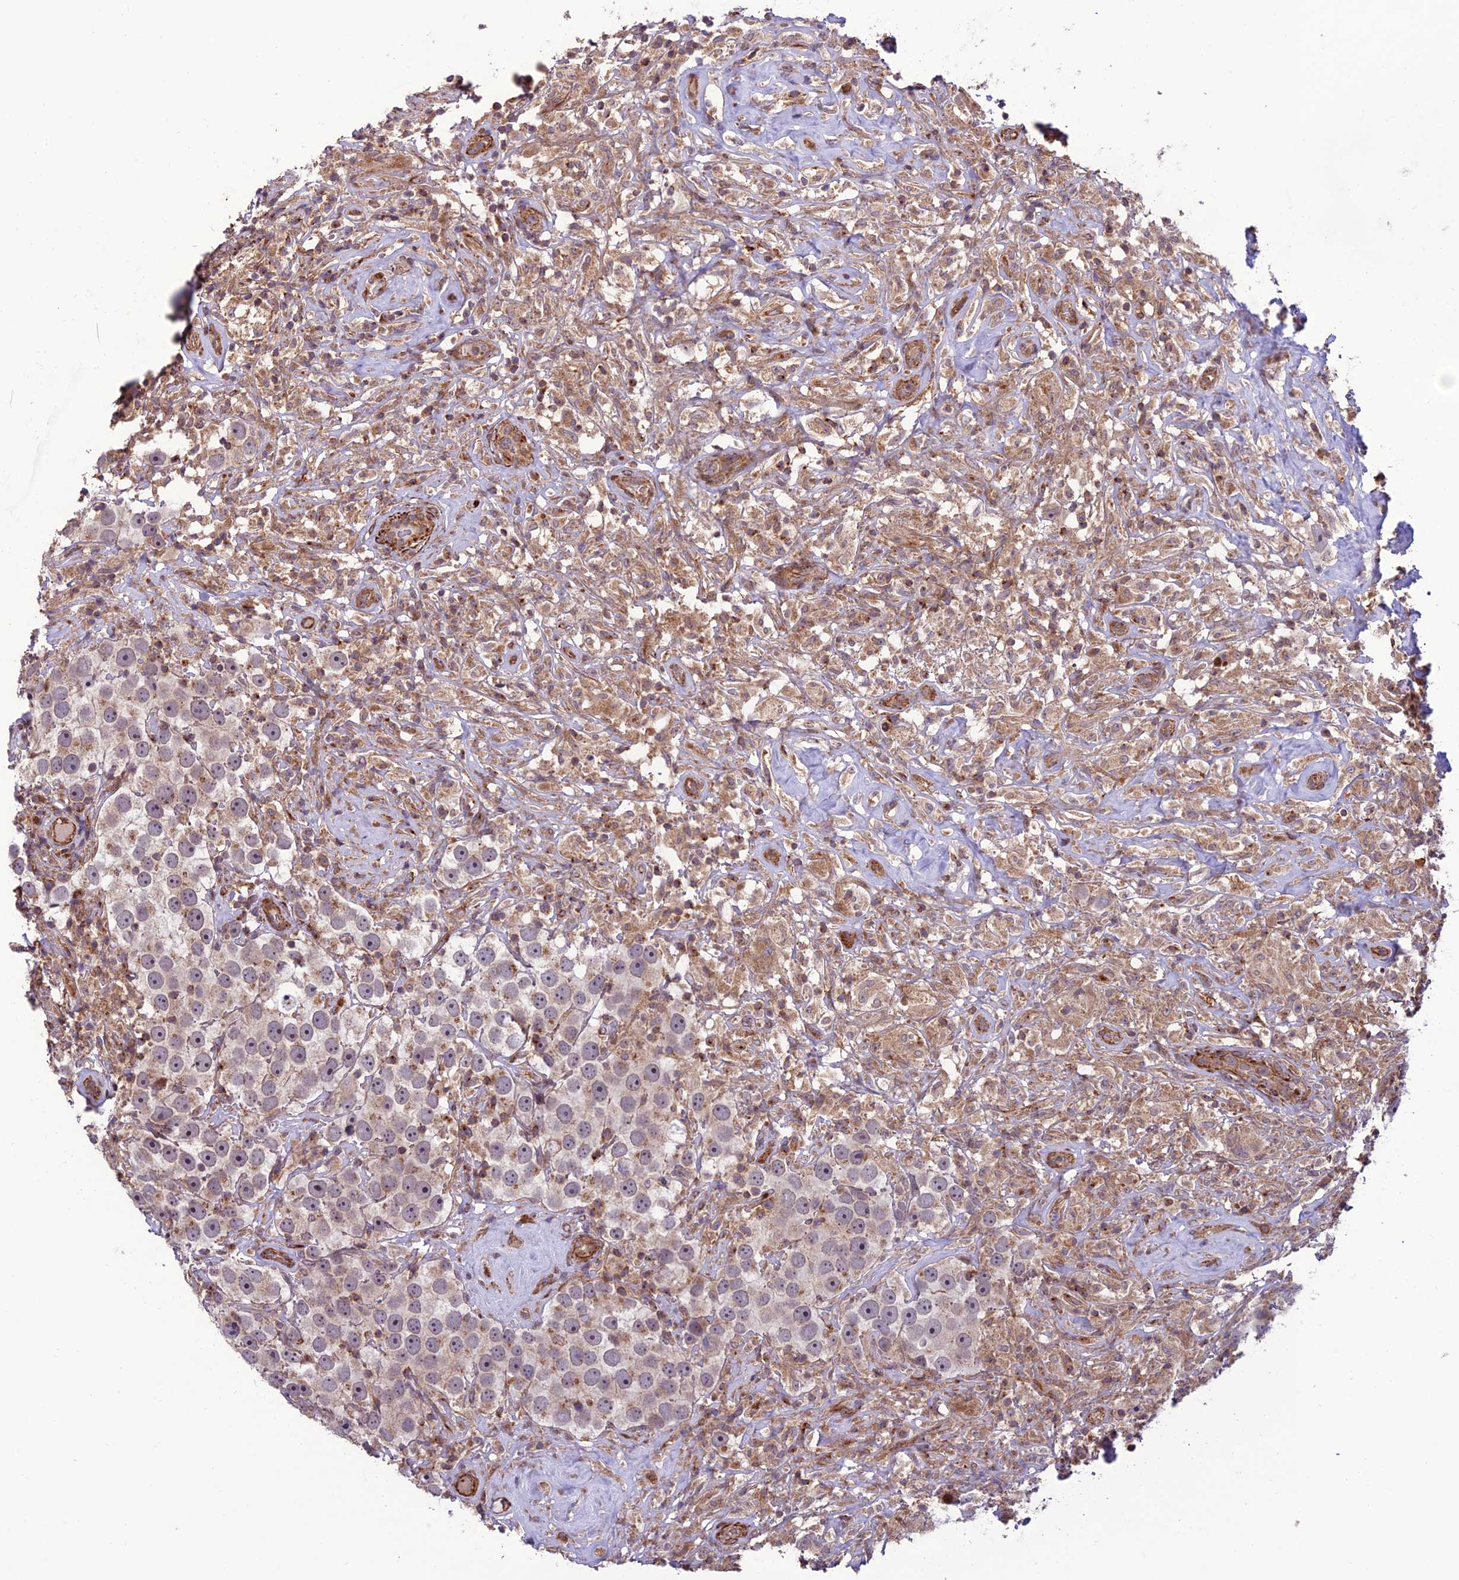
{"staining": {"intensity": "negative", "quantity": "none", "location": "none"}, "tissue": "testis cancer", "cell_type": "Tumor cells", "image_type": "cancer", "snomed": [{"axis": "morphology", "description": "Seminoma, NOS"}, {"axis": "topography", "description": "Testis"}], "caption": "High power microscopy micrograph of an IHC image of testis seminoma, revealing no significant staining in tumor cells.", "gene": "TNIP3", "patient": {"sex": "male", "age": 49}}